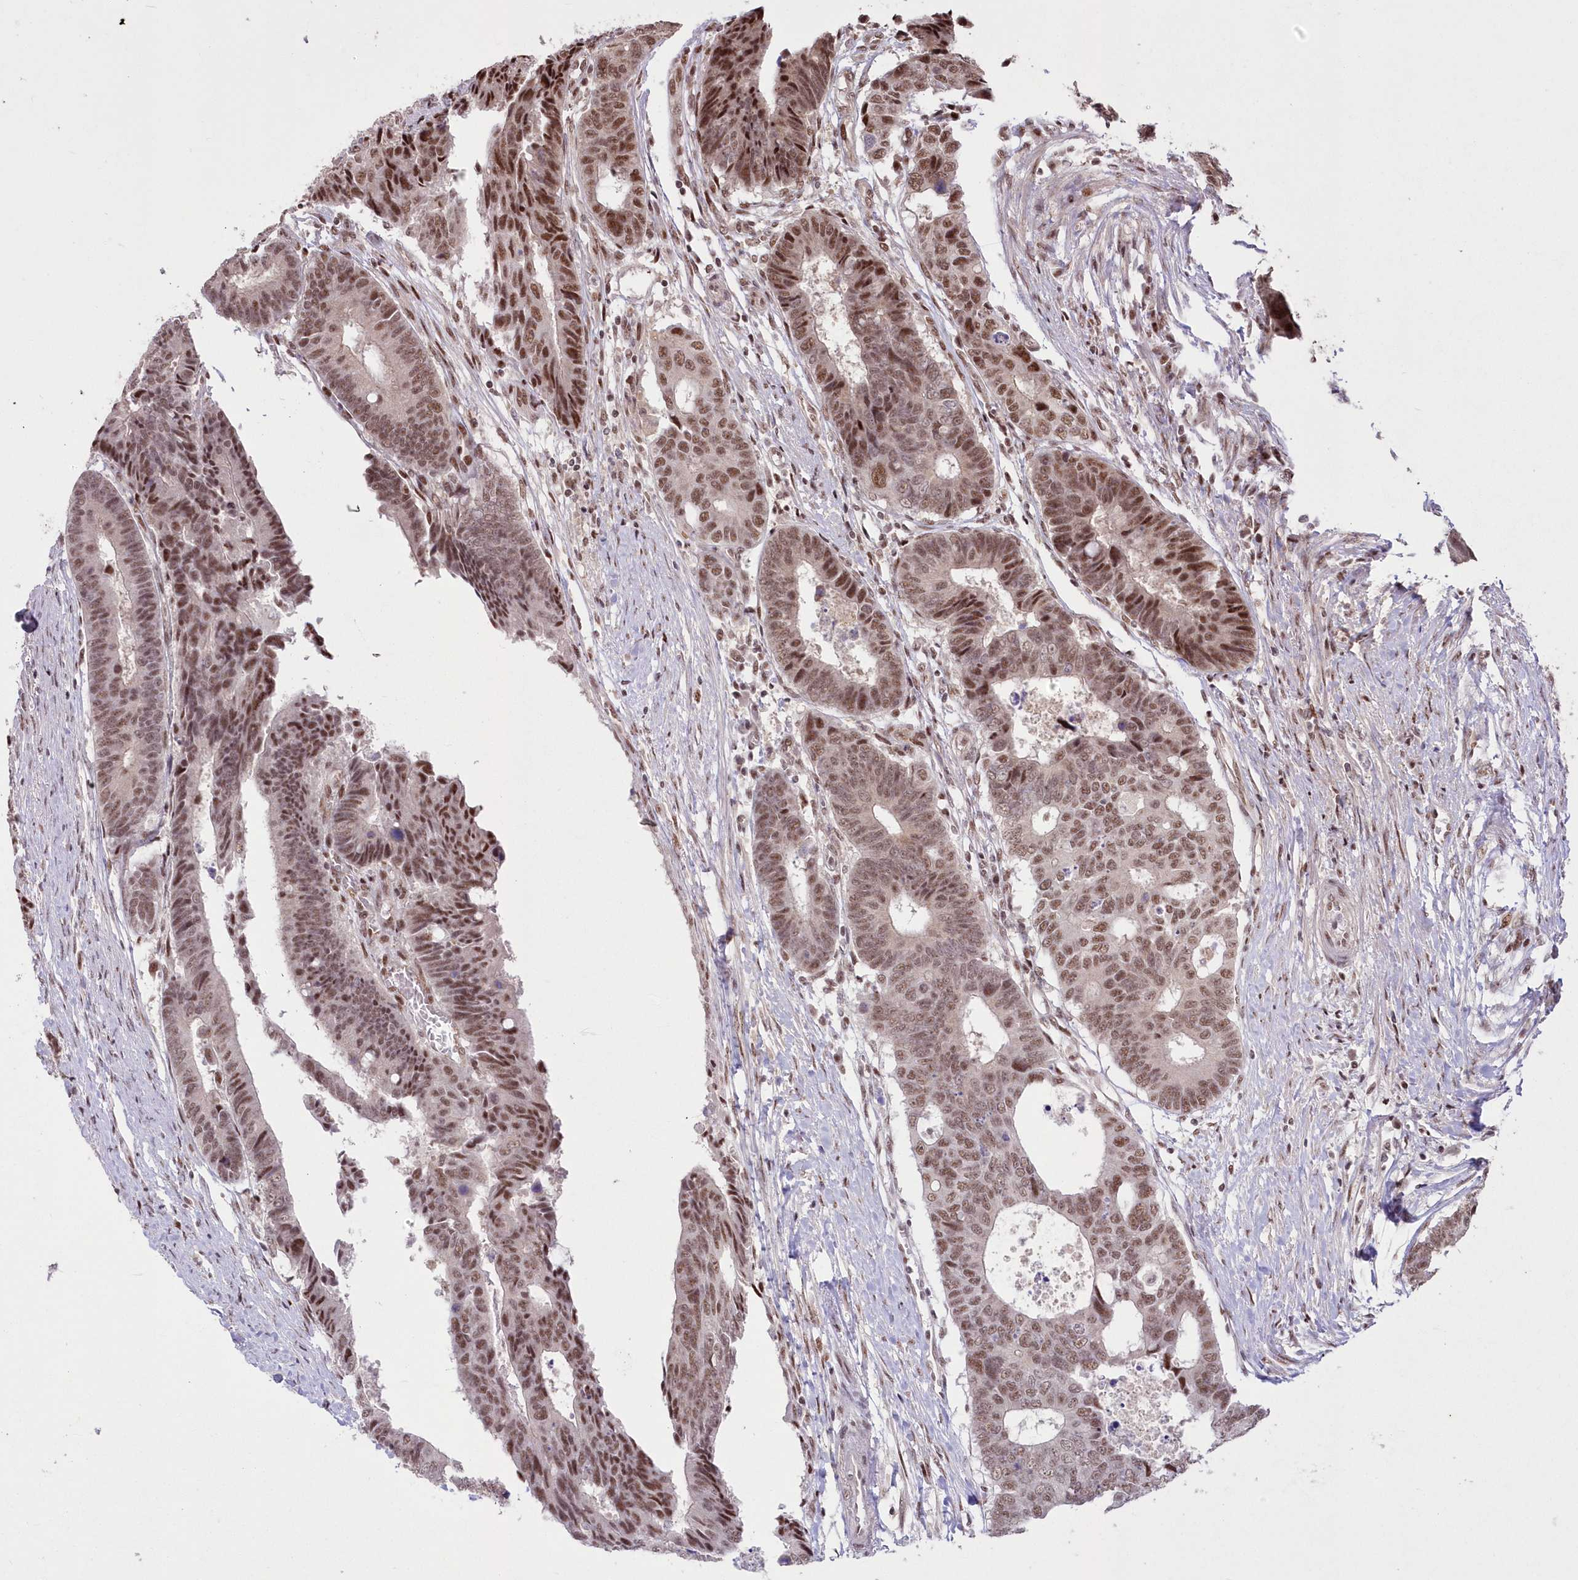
{"staining": {"intensity": "moderate", "quantity": ">75%", "location": "nuclear"}, "tissue": "colorectal cancer", "cell_type": "Tumor cells", "image_type": "cancer", "snomed": [{"axis": "morphology", "description": "Adenocarcinoma, NOS"}, {"axis": "topography", "description": "Rectum"}], "caption": "Protein expression analysis of human colorectal adenocarcinoma reveals moderate nuclear expression in about >75% of tumor cells. The staining was performed using DAB (3,3'-diaminobenzidine), with brown indicating positive protein expression. Nuclei are stained blue with hematoxylin.", "gene": "WBP1L", "patient": {"sex": "male", "age": 84}}